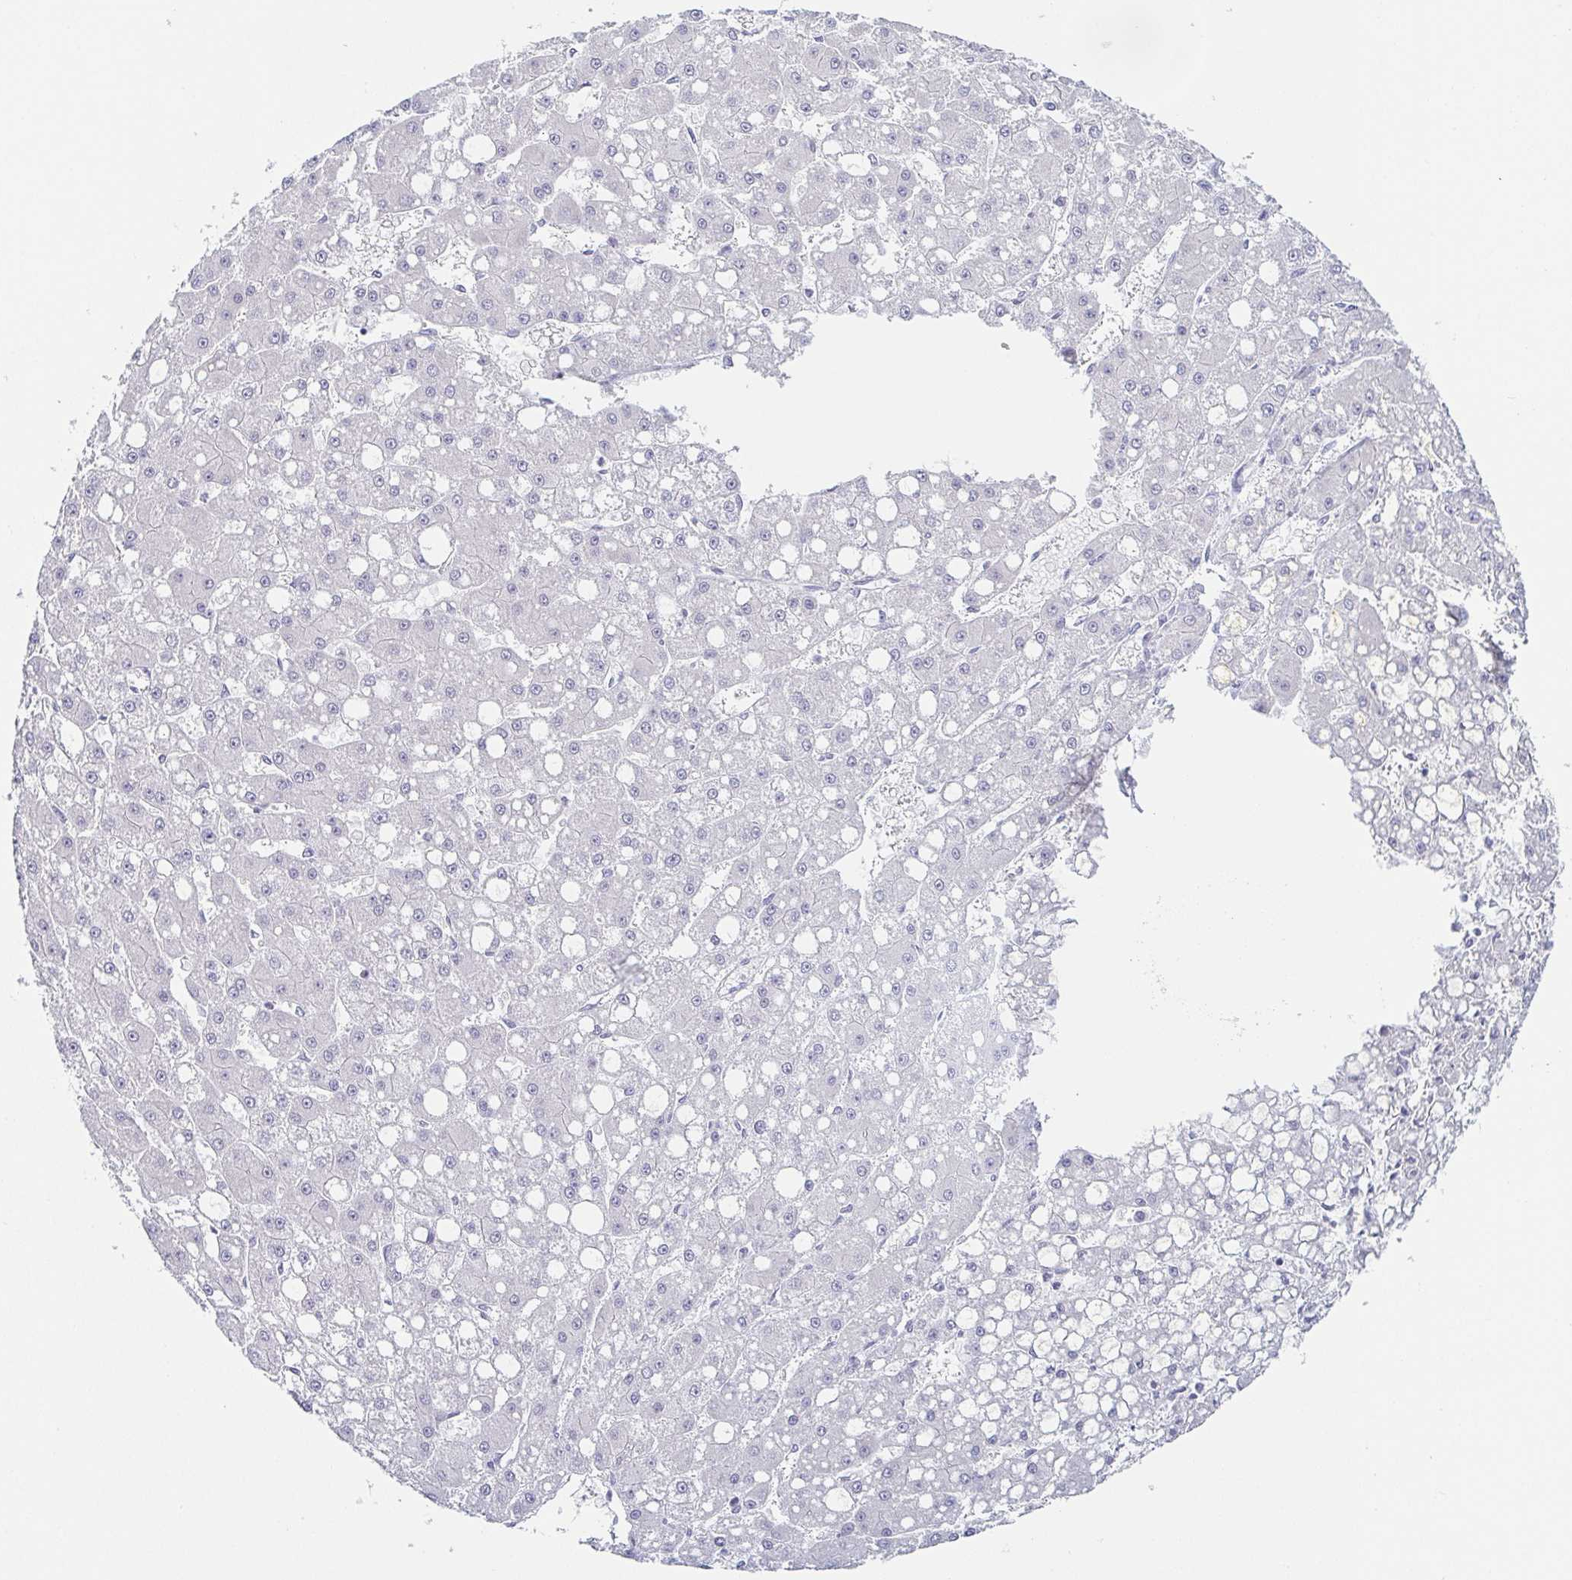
{"staining": {"intensity": "negative", "quantity": "none", "location": "none"}, "tissue": "liver cancer", "cell_type": "Tumor cells", "image_type": "cancer", "snomed": [{"axis": "morphology", "description": "Carcinoma, Hepatocellular, NOS"}, {"axis": "topography", "description": "Liver"}], "caption": "Hepatocellular carcinoma (liver) was stained to show a protein in brown. There is no significant expression in tumor cells.", "gene": "PRR27", "patient": {"sex": "male", "age": 67}}